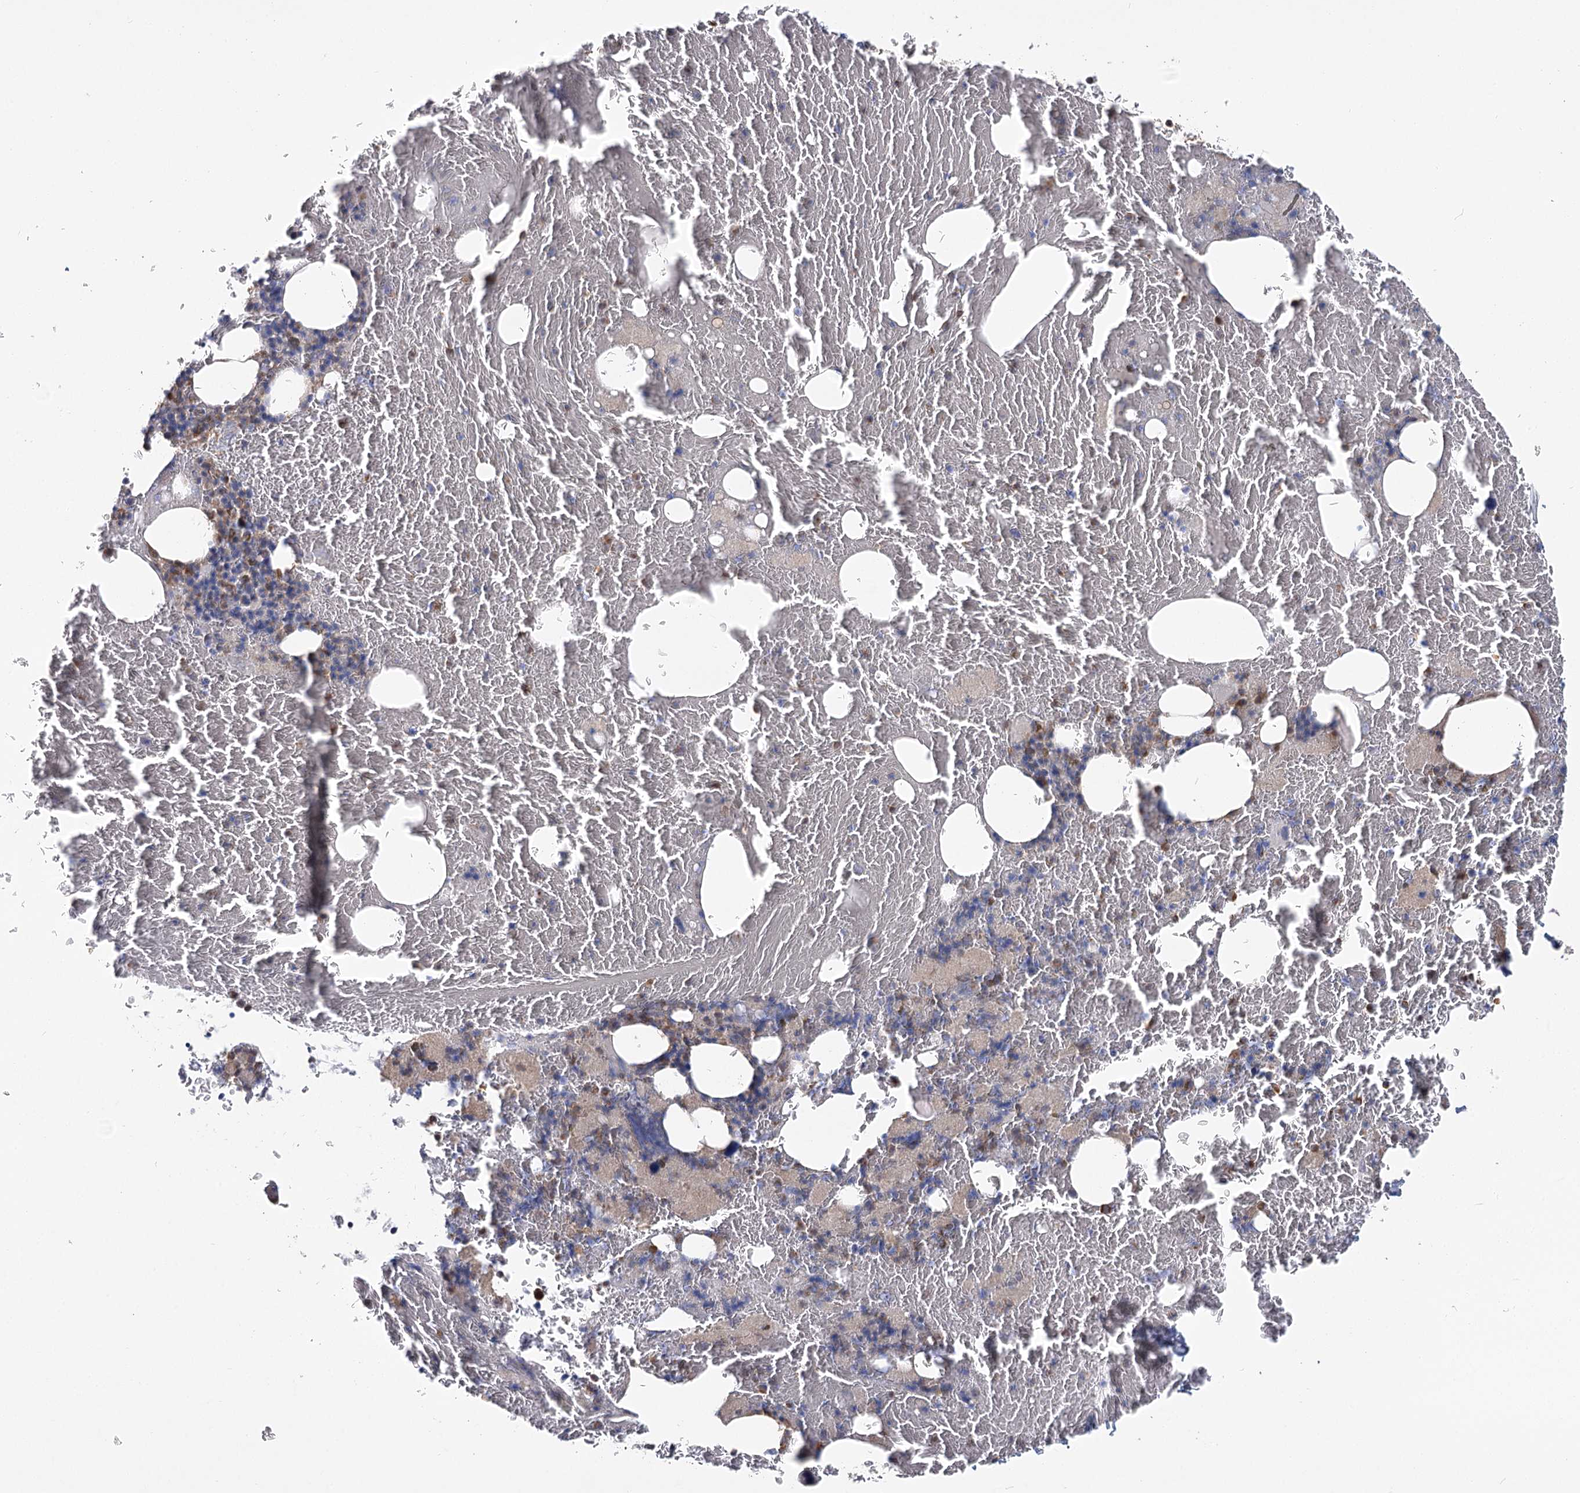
{"staining": {"intensity": "negative", "quantity": "none", "location": "none"}, "tissue": "bone marrow", "cell_type": "Hematopoietic cells", "image_type": "normal", "snomed": [{"axis": "morphology", "description": "Normal tissue, NOS"}, {"axis": "topography", "description": "Bone marrow"}], "caption": "Immunohistochemistry (IHC) histopathology image of normal bone marrow: human bone marrow stained with DAB (3,3'-diaminobenzidine) reveals no significant protein expression in hematopoietic cells.", "gene": "TBC1D9B", "patient": {"sex": "male", "age": 79}}